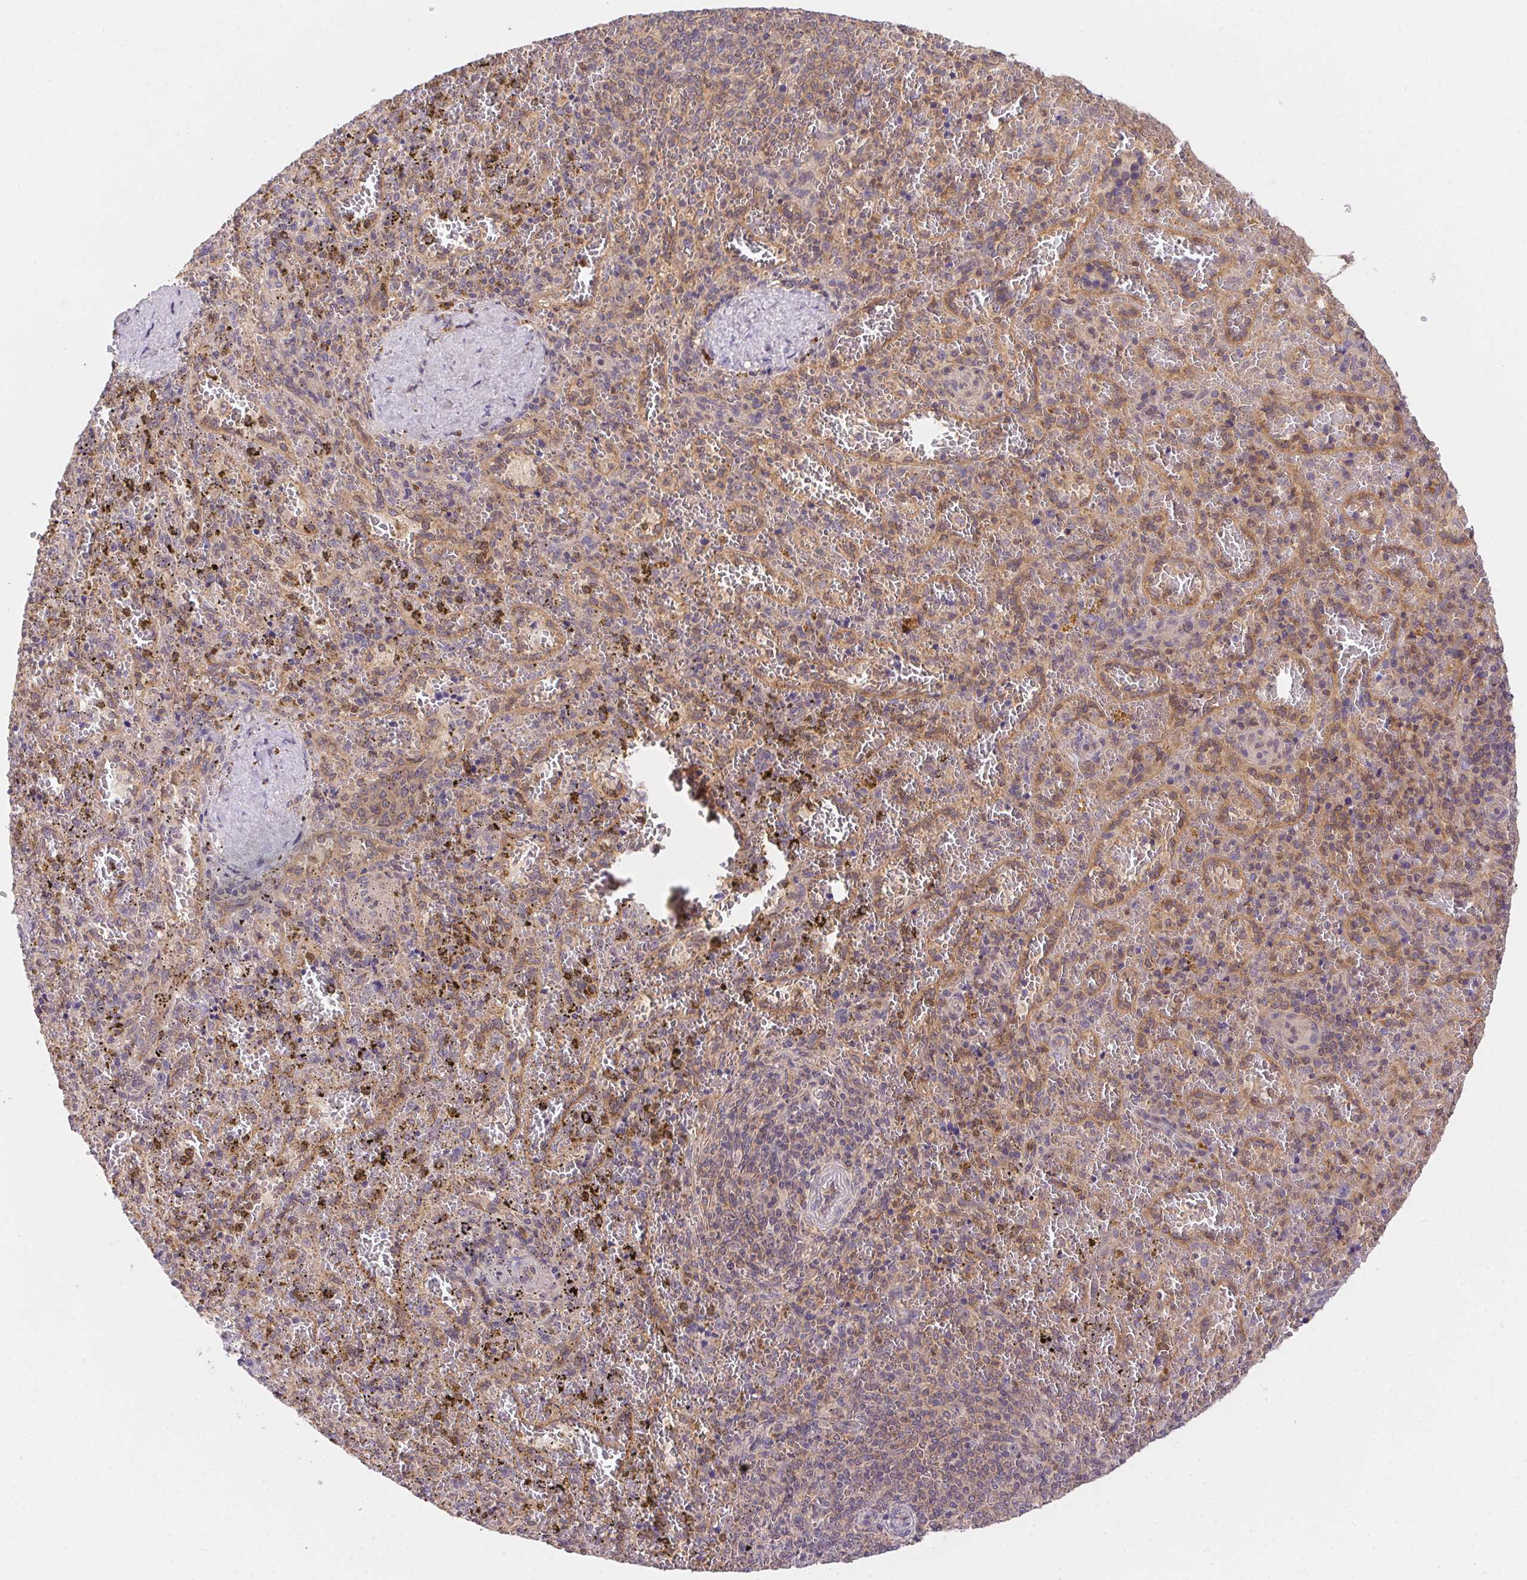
{"staining": {"intensity": "moderate", "quantity": "25%-75%", "location": "cytoplasmic/membranous"}, "tissue": "spleen", "cell_type": "Cells in red pulp", "image_type": "normal", "snomed": [{"axis": "morphology", "description": "Normal tissue, NOS"}, {"axis": "topography", "description": "Spleen"}], "caption": "IHC image of unremarkable human spleen stained for a protein (brown), which exhibits medium levels of moderate cytoplasmic/membranous expression in about 25%-75% of cells in red pulp.", "gene": "PRKAA1", "patient": {"sex": "female", "age": 50}}